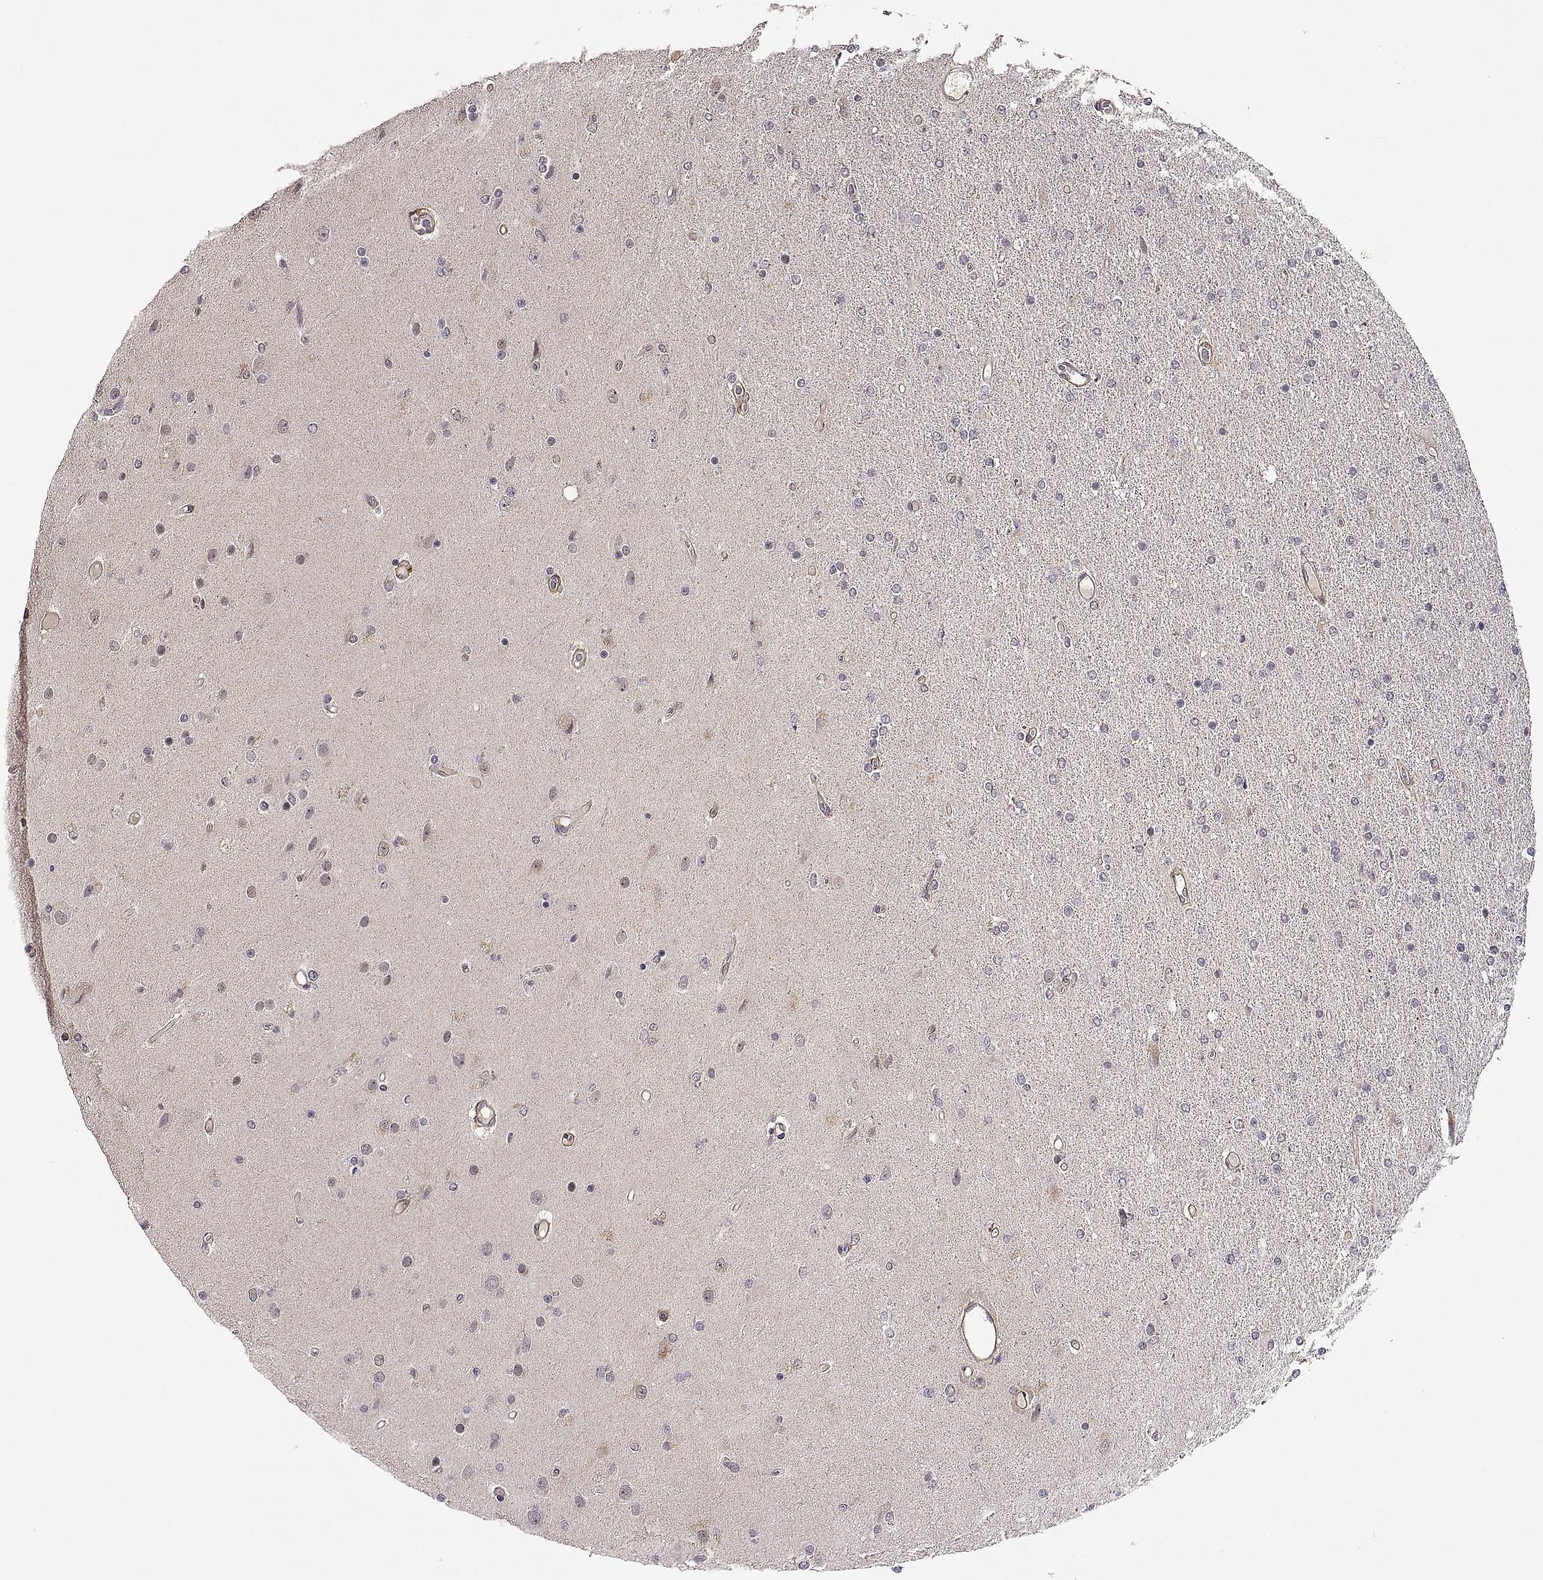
{"staining": {"intensity": "negative", "quantity": "none", "location": "none"}, "tissue": "glioma", "cell_type": "Tumor cells", "image_type": "cancer", "snomed": [{"axis": "morphology", "description": "Glioma, malignant, High grade"}, {"axis": "topography", "description": "Cerebral cortex"}], "caption": "Tumor cells show no significant positivity in high-grade glioma (malignant).", "gene": "LAMA1", "patient": {"sex": "male", "age": 70}}